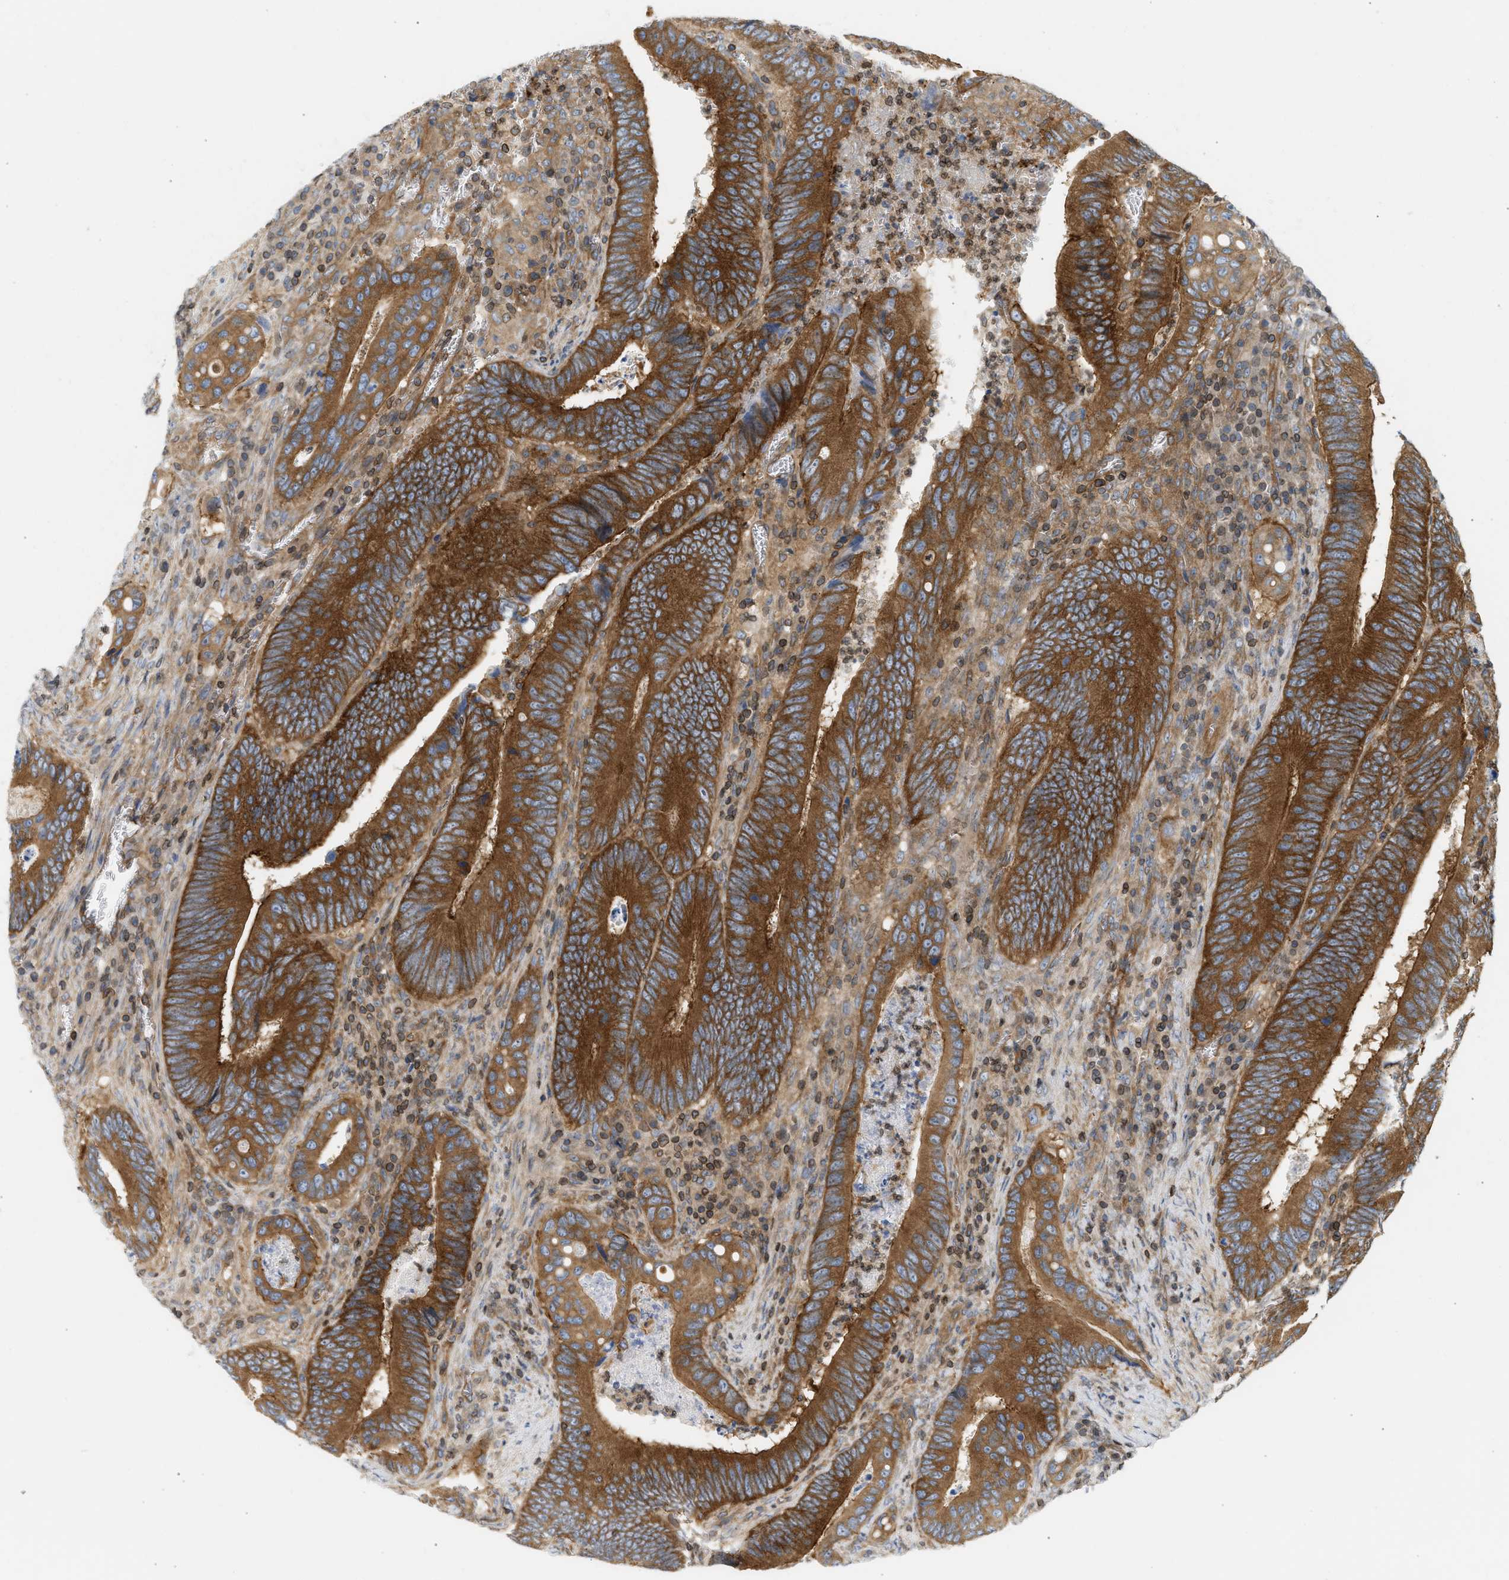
{"staining": {"intensity": "strong", "quantity": ">75%", "location": "cytoplasmic/membranous"}, "tissue": "colorectal cancer", "cell_type": "Tumor cells", "image_type": "cancer", "snomed": [{"axis": "morphology", "description": "Inflammation, NOS"}, {"axis": "morphology", "description": "Adenocarcinoma, NOS"}, {"axis": "topography", "description": "Colon"}], "caption": "A histopathology image of colorectal adenocarcinoma stained for a protein exhibits strong cytoplasmic/membranous brown staining in tumor cells.", "gene": "STRN", "patient": {"sex": "male", "age": 72}}